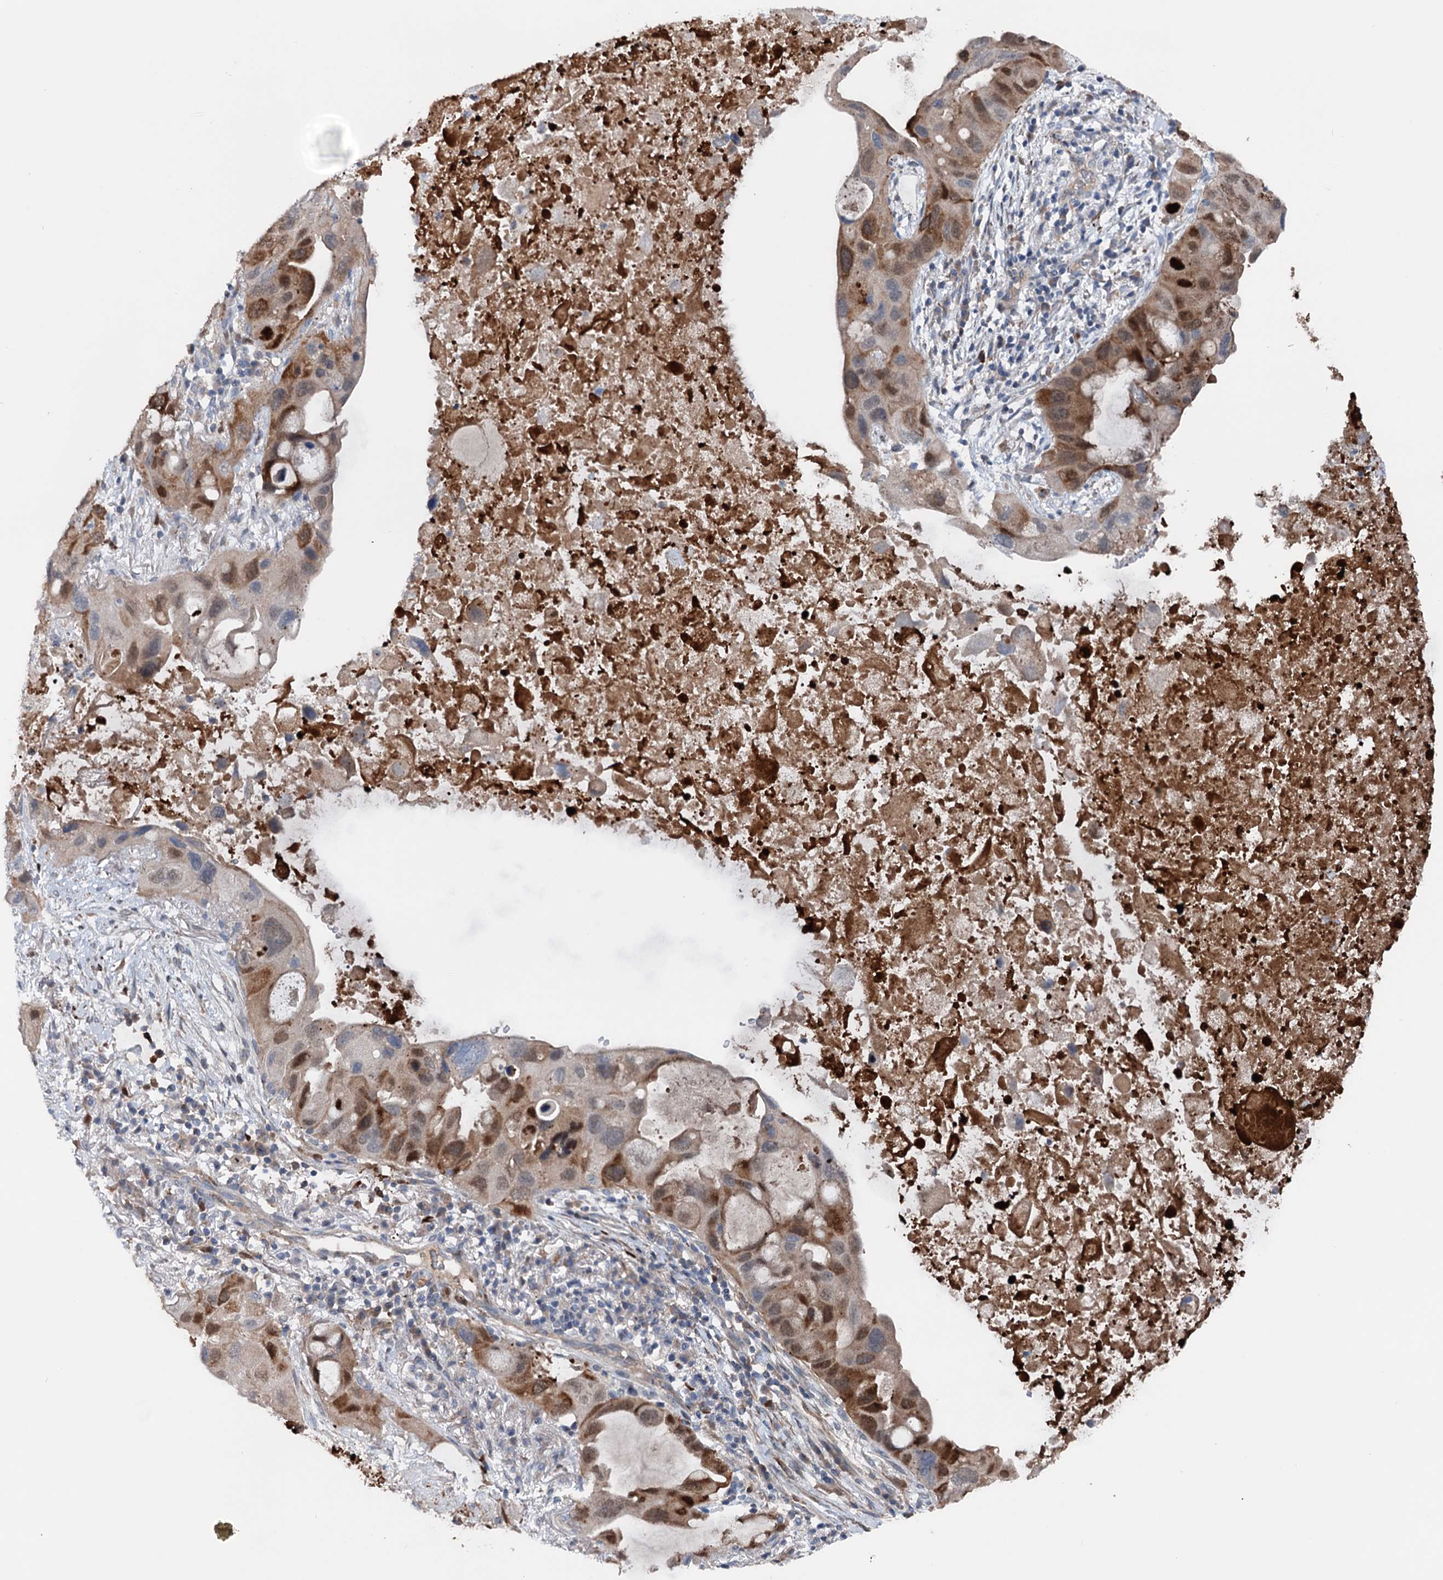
{"staining": {"intensity": "strong", "quantity": "25%-75%", "location": "cytoplasmic/membranous"}, "tissue": "lung cancer", "cell_type": "Tumor cells", "image_type": "cancer", "snomed": [{"axis": "morphology", "description": "Squamous cell carcinoma, NOS"}, {"axis": "topography", "description": "Lung"}], "caption": "A high amount of strong cytoplasmic/membranous positivity is identified in about 25%-75% of tumor cells in lung cancer tissue.", "gene": "NCAPD2", "patient": {"sex": "female", "age": 73}}